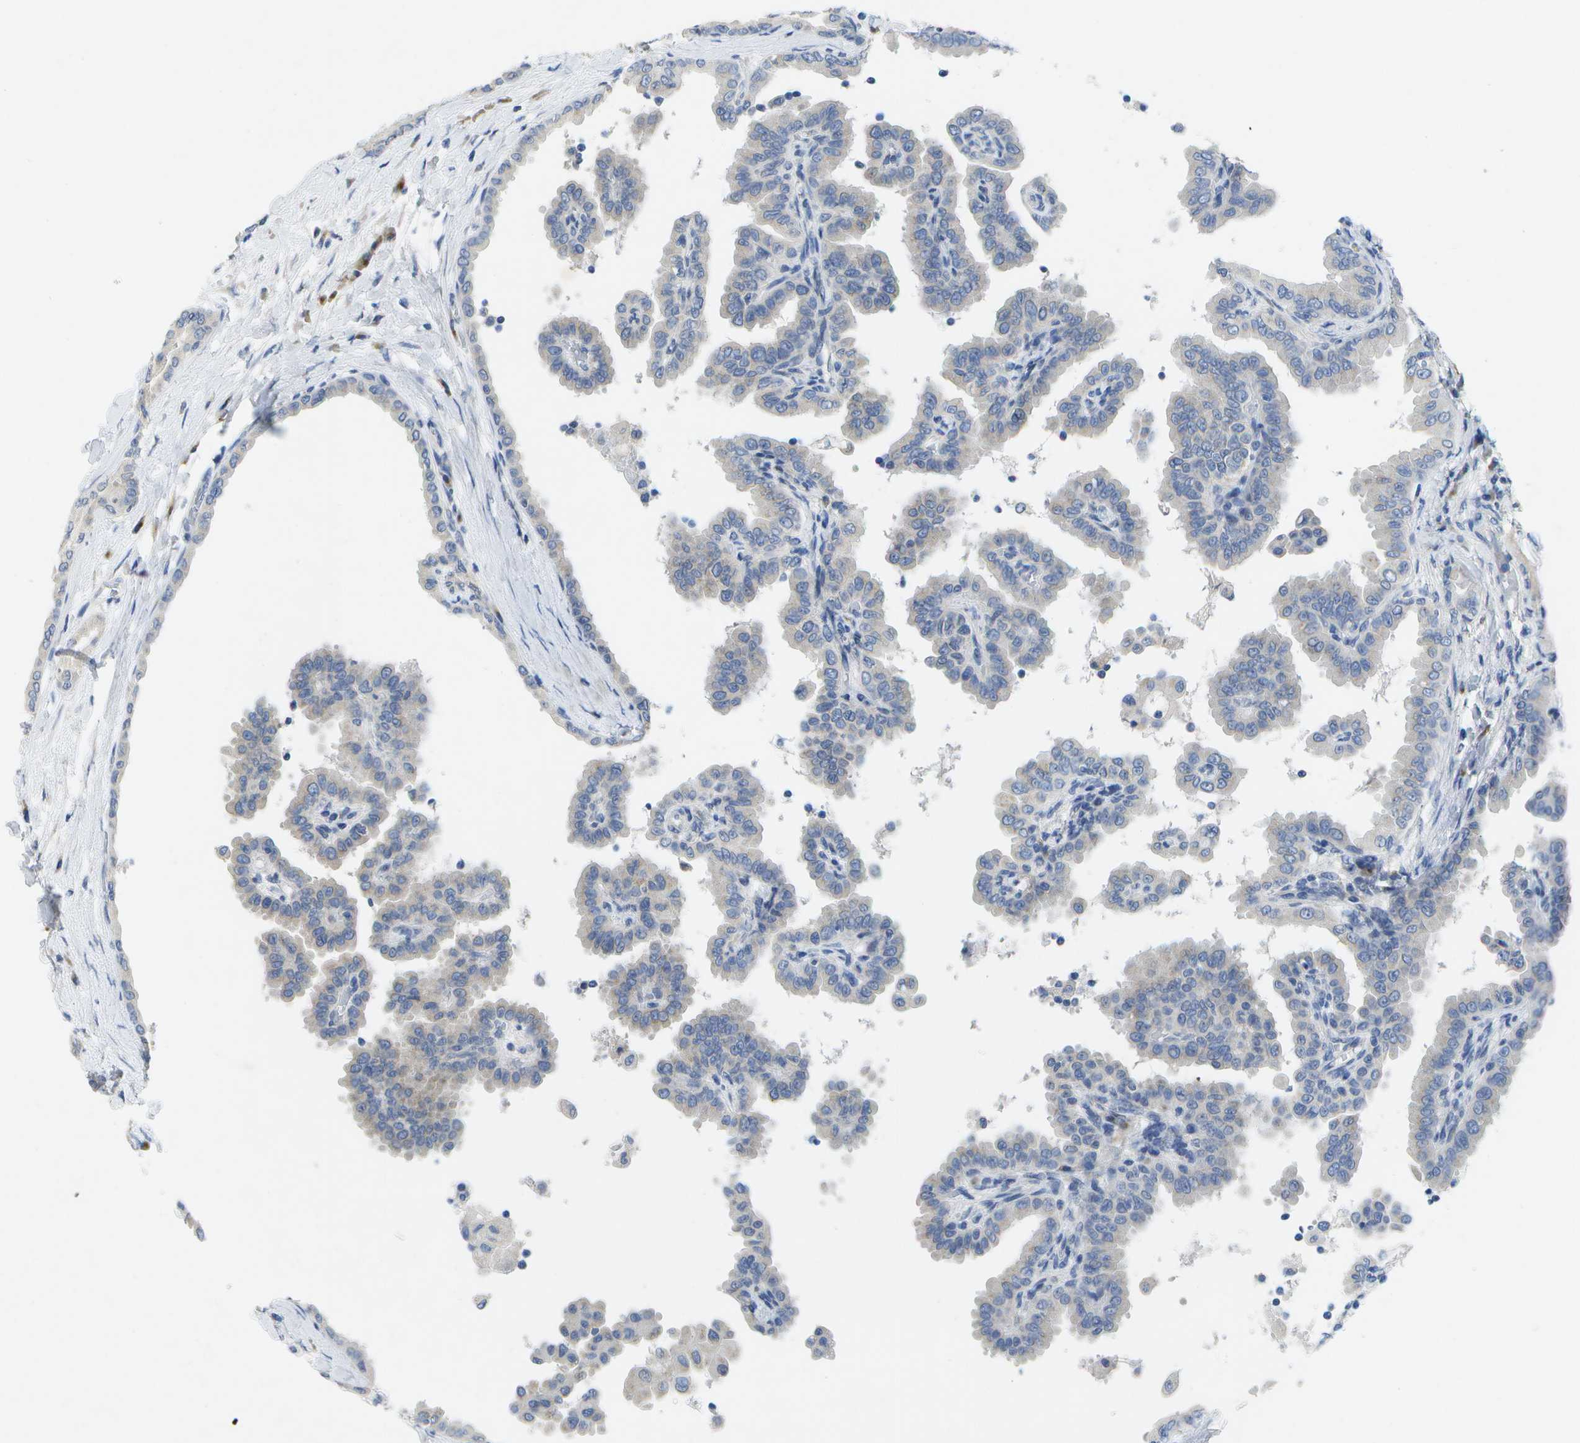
{"staining": {"intensity": "weak", "quantity": "<25%", "location": "cytoplasmic/membranous"}, "tissue": "thyroid cancer", "cell_type": "Tumor cells", "image_type": "cancer", "snomed": [{"axis": "morphology", "description": "Papillary adenocarcinoma, NOS"}, {"axis": "topography", "description": "Thyroid gland"}], "caption": "Thyroid cancer (papillary adenocarcinoma) stained for a protein using immunohistochemistry (IHC) displays no staining tumor cells.", "gene": "KDELR1", "patient": {"sex": "male", "age": 33}}